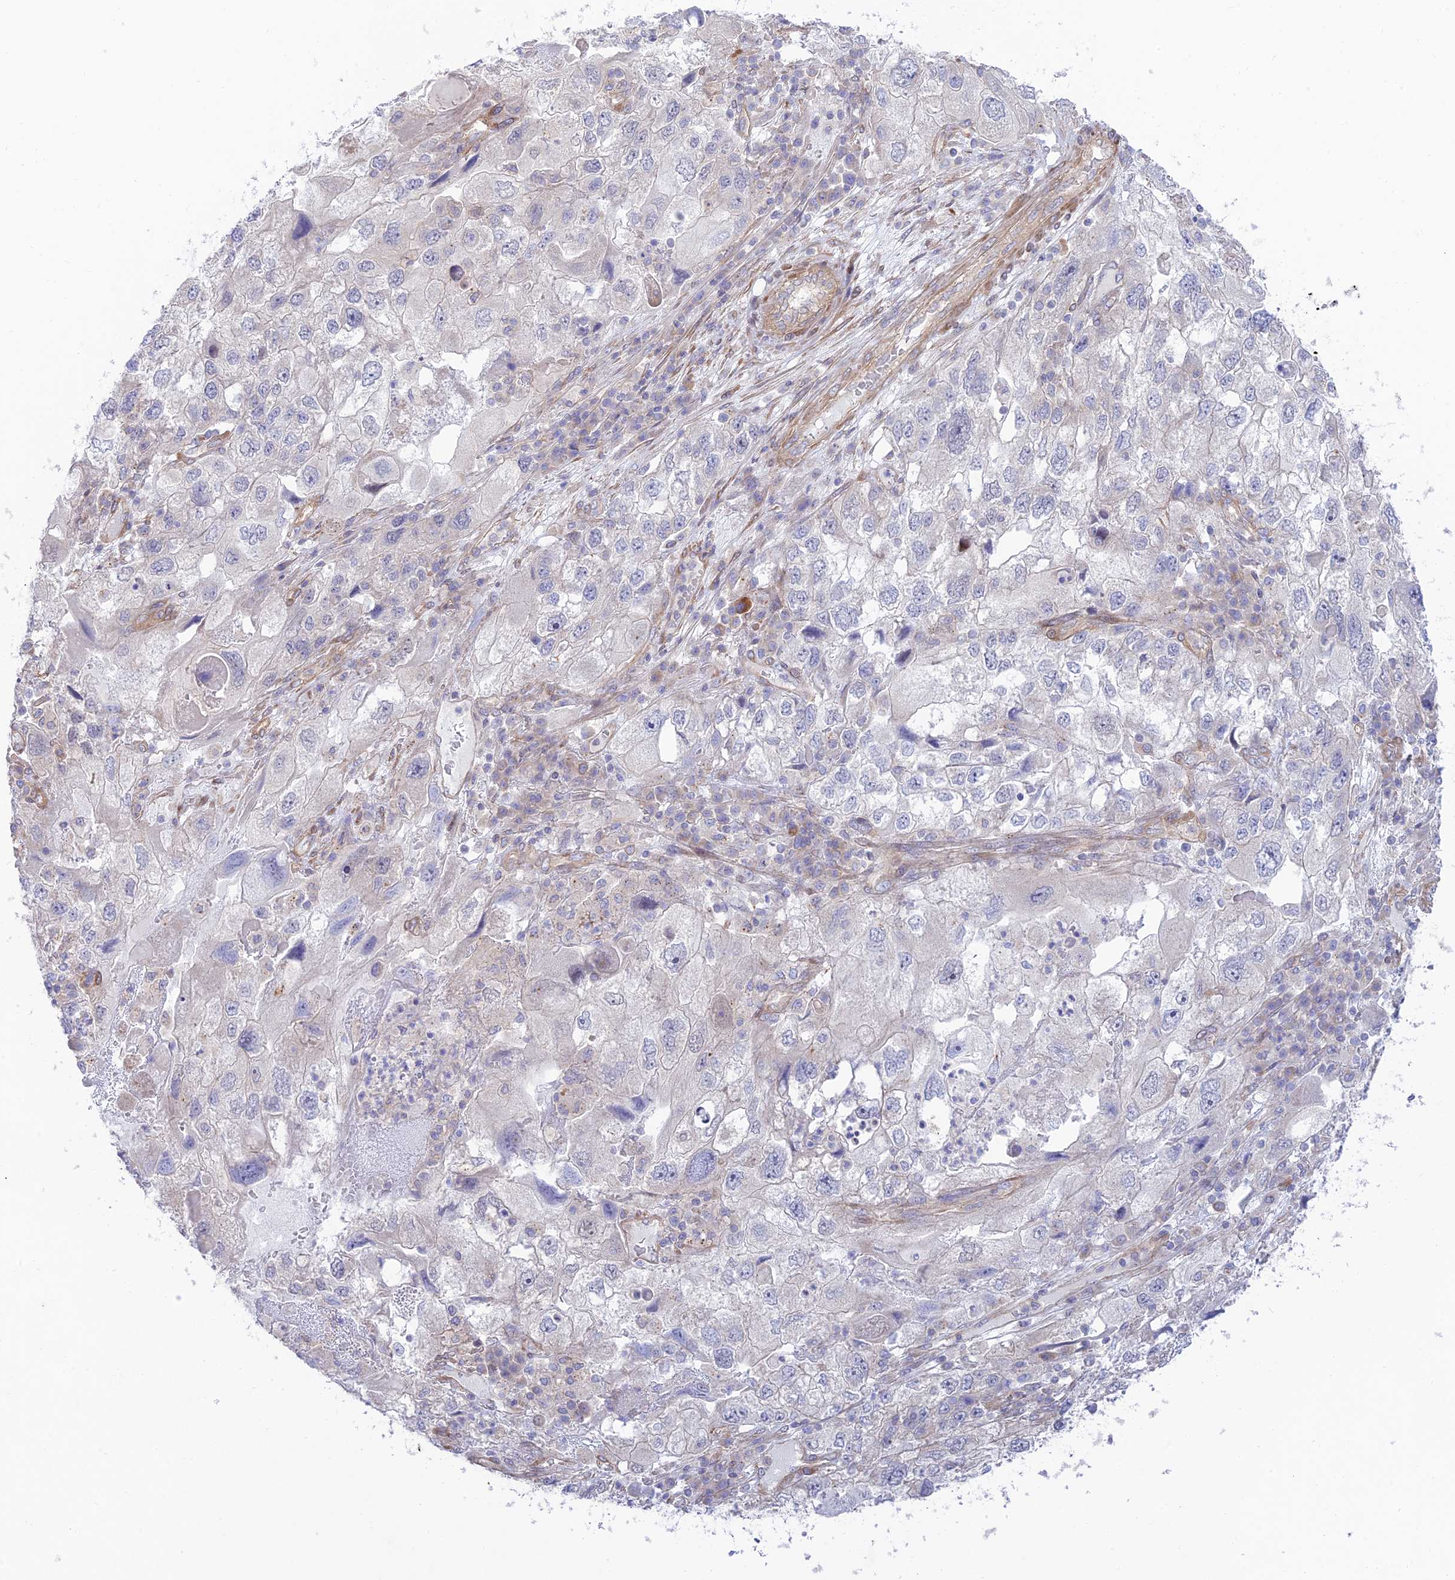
{"staining": {"intensity": "negative", "quantity": "none", "location": "none"}, "tissue": "endometrial cancer", "cell_type": "Tumor cells", "image_type": "cancer", "snomed": [{"axis": "morphology", "description": "Adenocarcinoma, NOS"}, {"axis": "topography", "description": "Endometrium"}], "caption": "A histopathology image of human endometrial cancer (adenocarcinoma) is negative for staining in tumor cells.", "gene": "KCNAB1", "patient": {"sex": "female", "age": 49}}